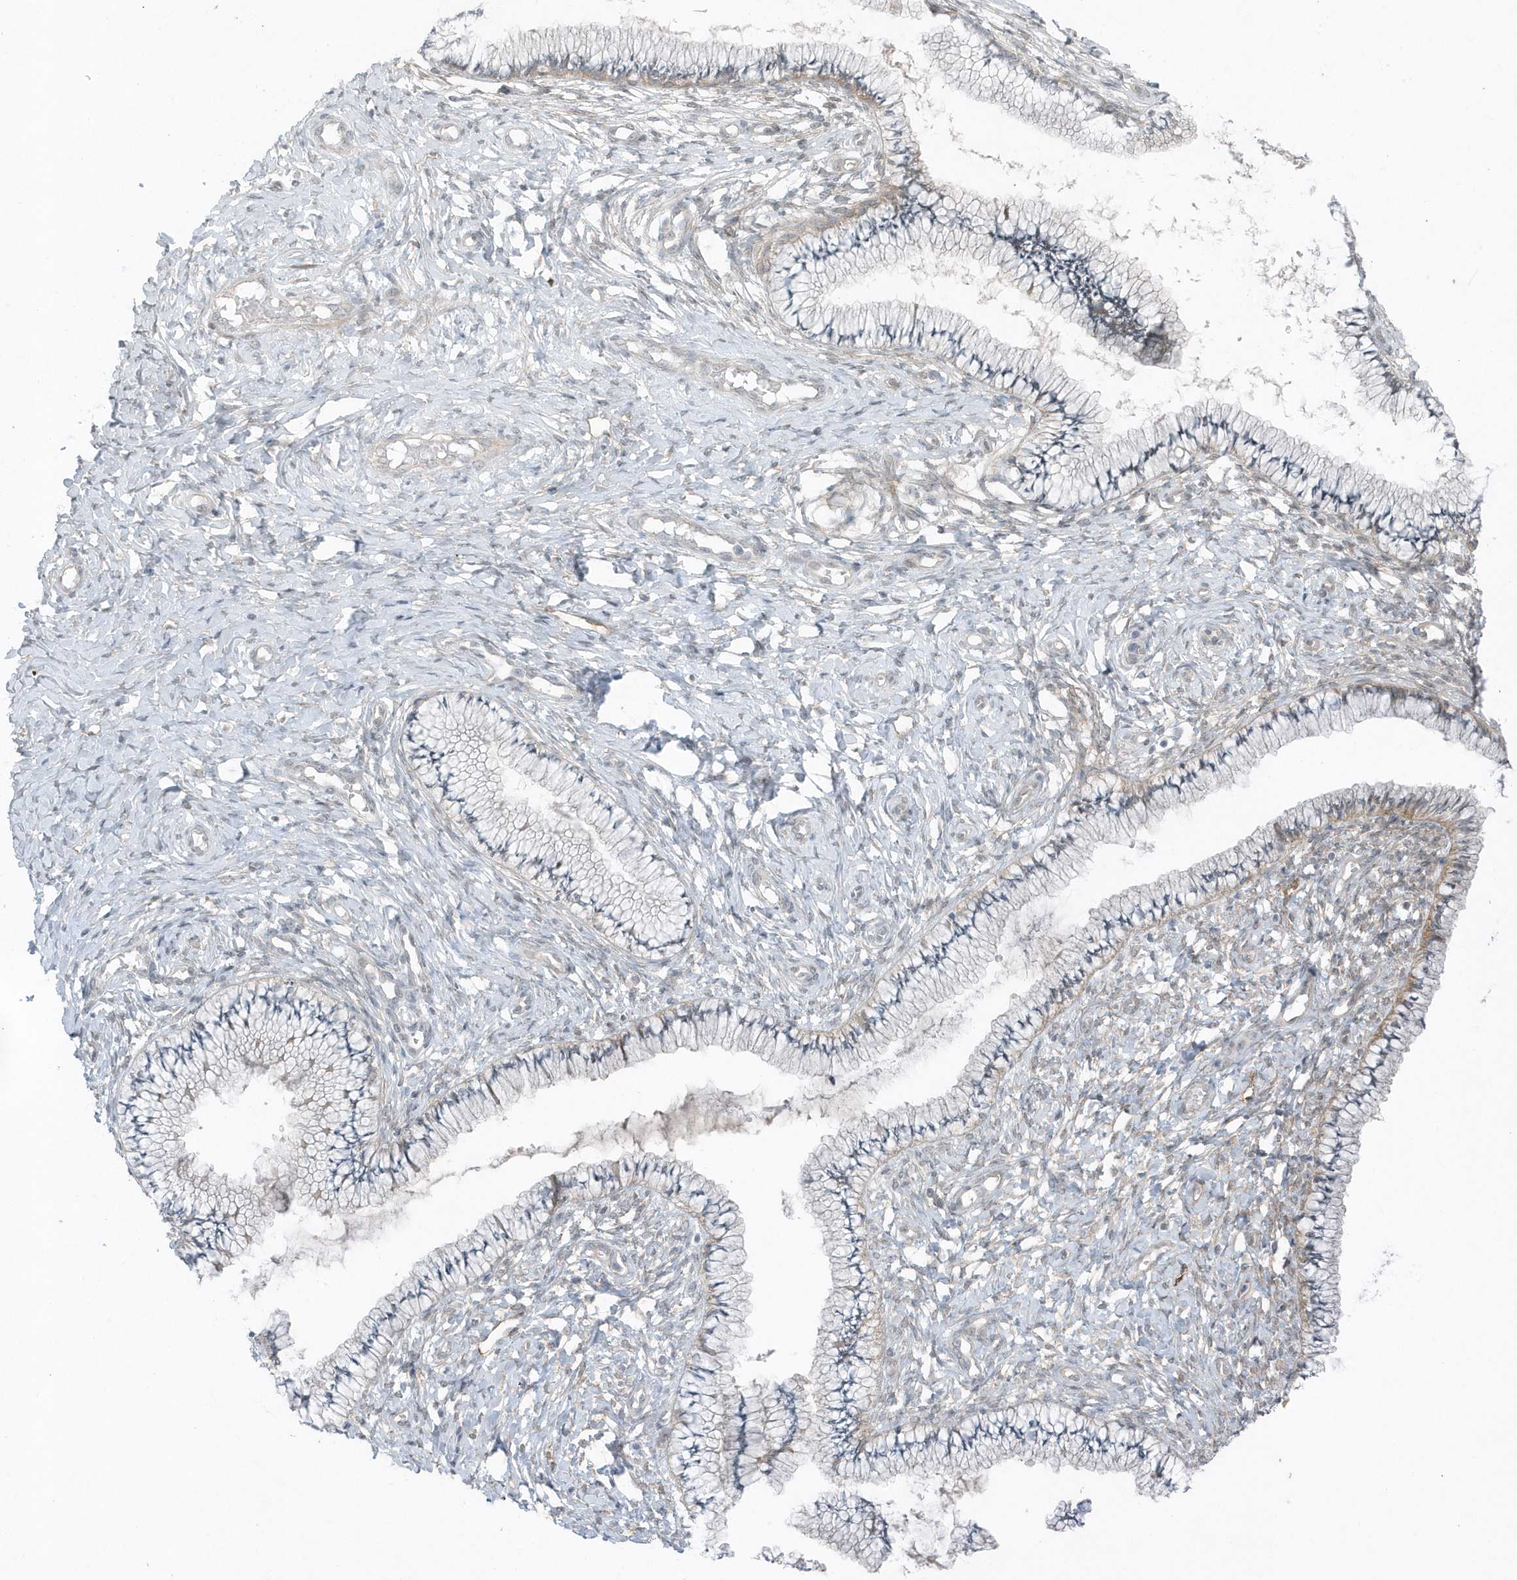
{"staining": {"intensity": "negative", "quantity": "none", "location": "none"}, "tissue": "cervix", "cell_type": "Glandular cells", "image_type": "normal", "snomed": [{"axis": "morphology", "description": "Normal tissue, NOS"}, {"axis": "topography", "description": "Cervix"}], "caption": "DAB immunohistochemical staining of unremarkable human cervix shows no significant staining in glandular cells. The staining is performed using DAB brown chromogen with nuclei counter-stained in using hematoxylin.", "gene": "PARD3B", "patient": {"sex": "female", "age": 36}}